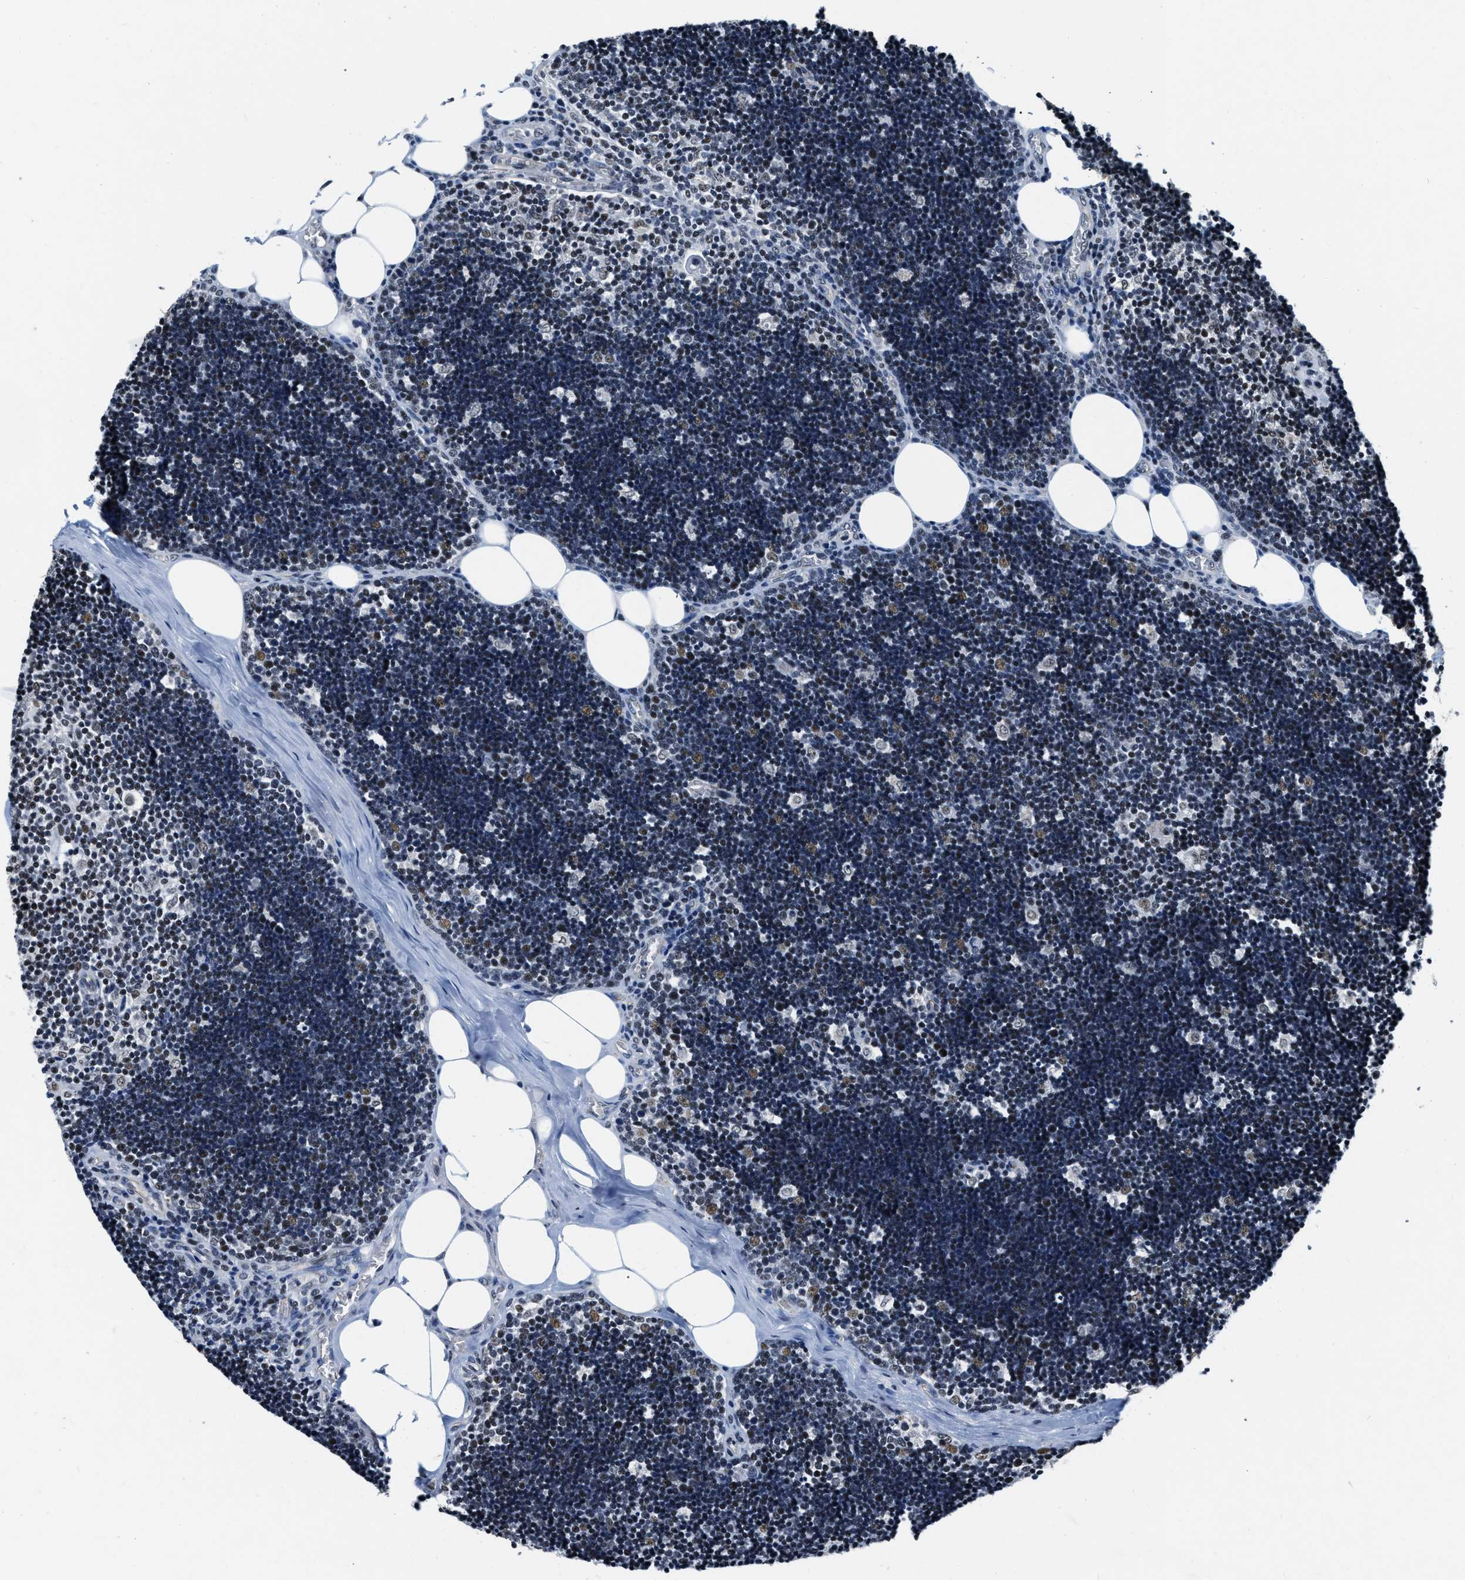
{"staining": {"intensity": "weak", "quantity": ">75%", "location": "nuclear"}, "tissue": "lymph node", "cell_type": "Germinal center cells", "image_type": "normal", "snomed": [{"axis": "morphology", "description": "Normal tissue, NOS"}, {"axis": "topography", "description": "Lymph node"}], "caption": "A brown stain highlights weak nuclear positivity of a protein in germinal center cells of benign human lymph node. (Brightfield microscopy of DAB IHC at high magnification).", "gene": "CCNE1", "patient": {"sex": "male", "age": 33}}